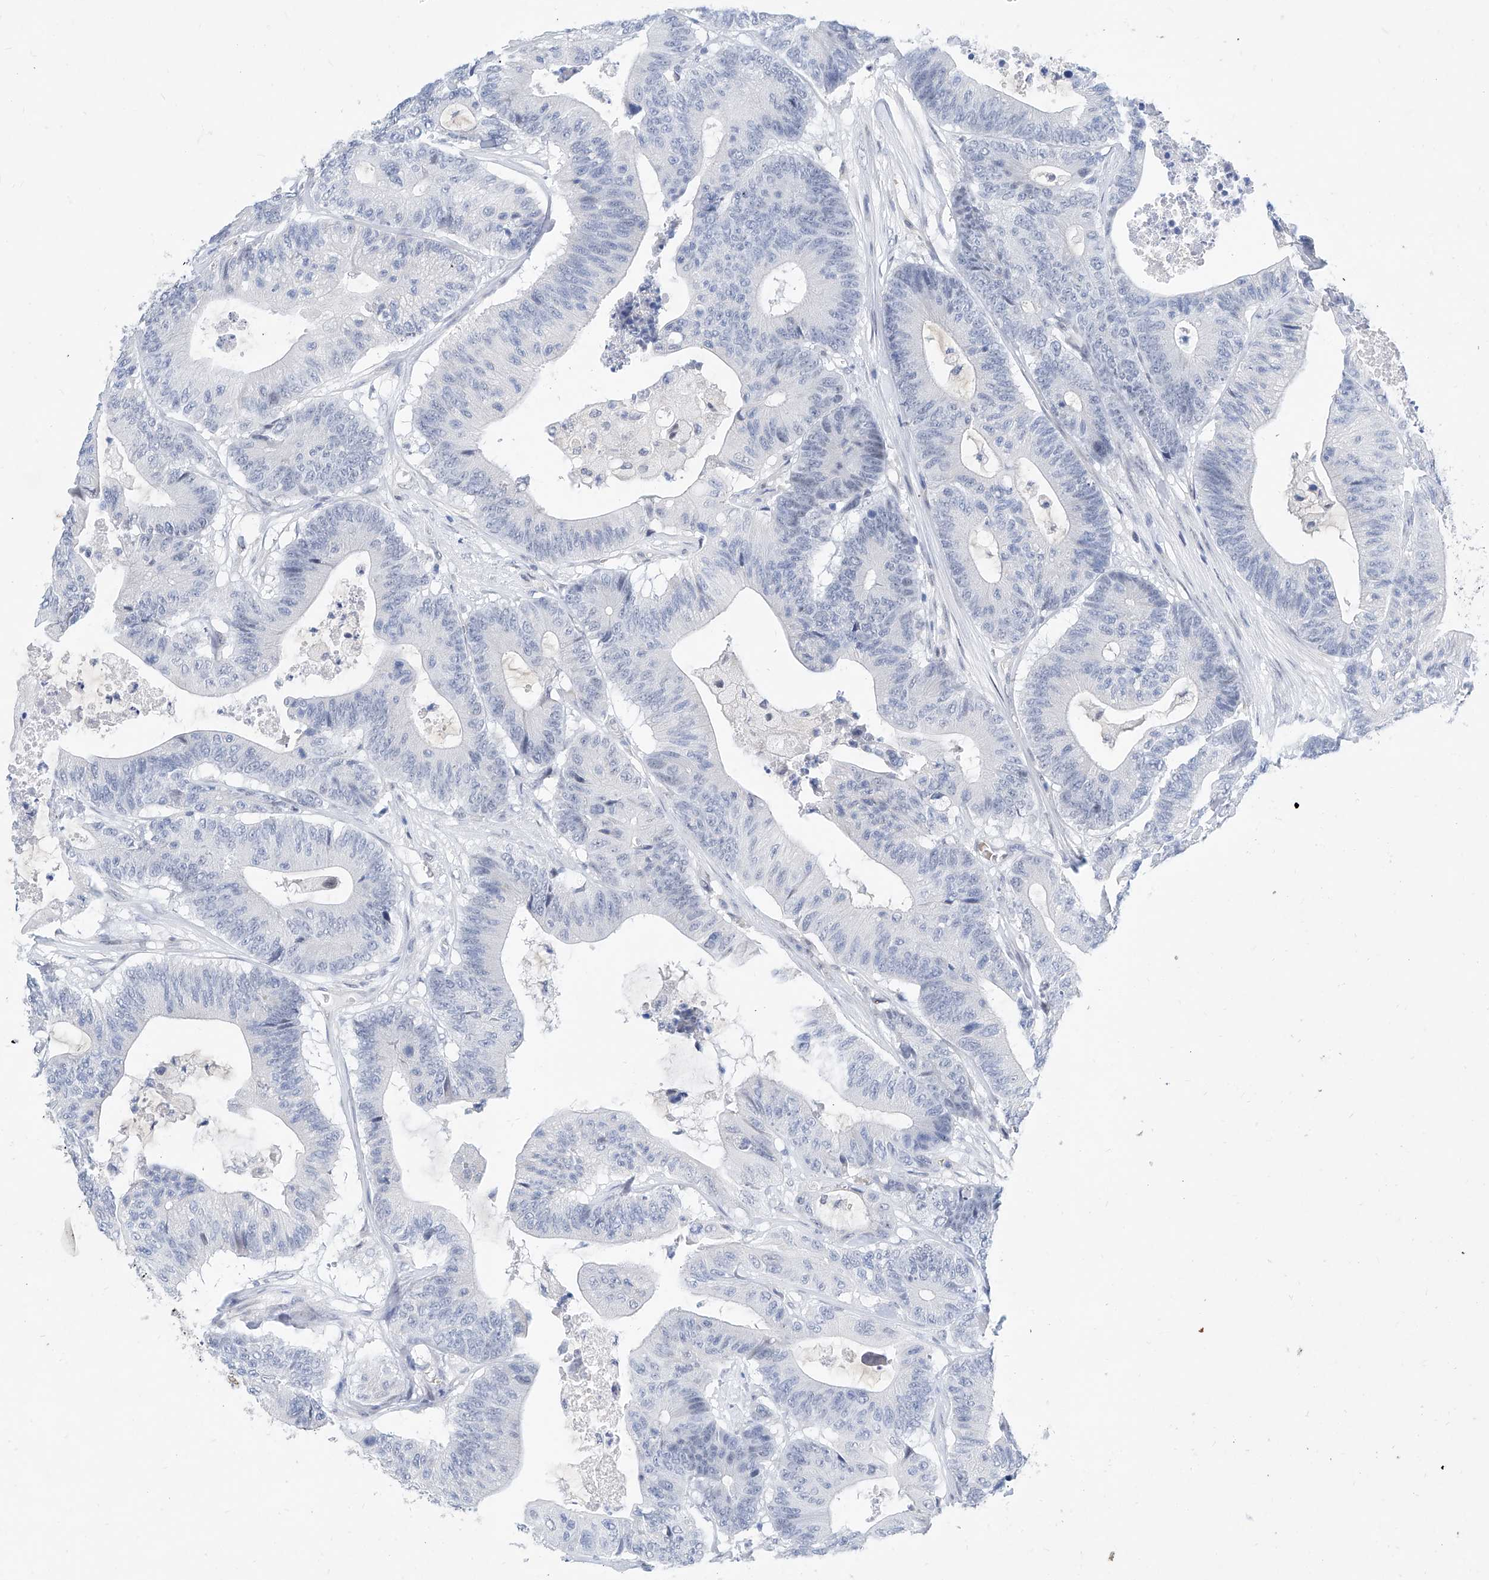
{"staining": {"intensity": "negative", "quantity": "none", "location": "none"}, "tissue": "colorectal cancer", "cell_type": "Tumor cells", "image_type": "cancer", "snomed": [{"axis": "morphology", "description": "Adenocarcinoma, NOS"}, {"axis": "topography", "description": "Colon"}], "caption": "A high-resolution histopathology image shows immunohistochemistry staining of colorectal cancer (adenocarcinoma), which shows no significant expression in tumor cells. (Brightfield microscopy of DAB immunohistochemistry at high magnification).", "gene": "BPTF", "patient": {"sex": "female", "age": 84}}